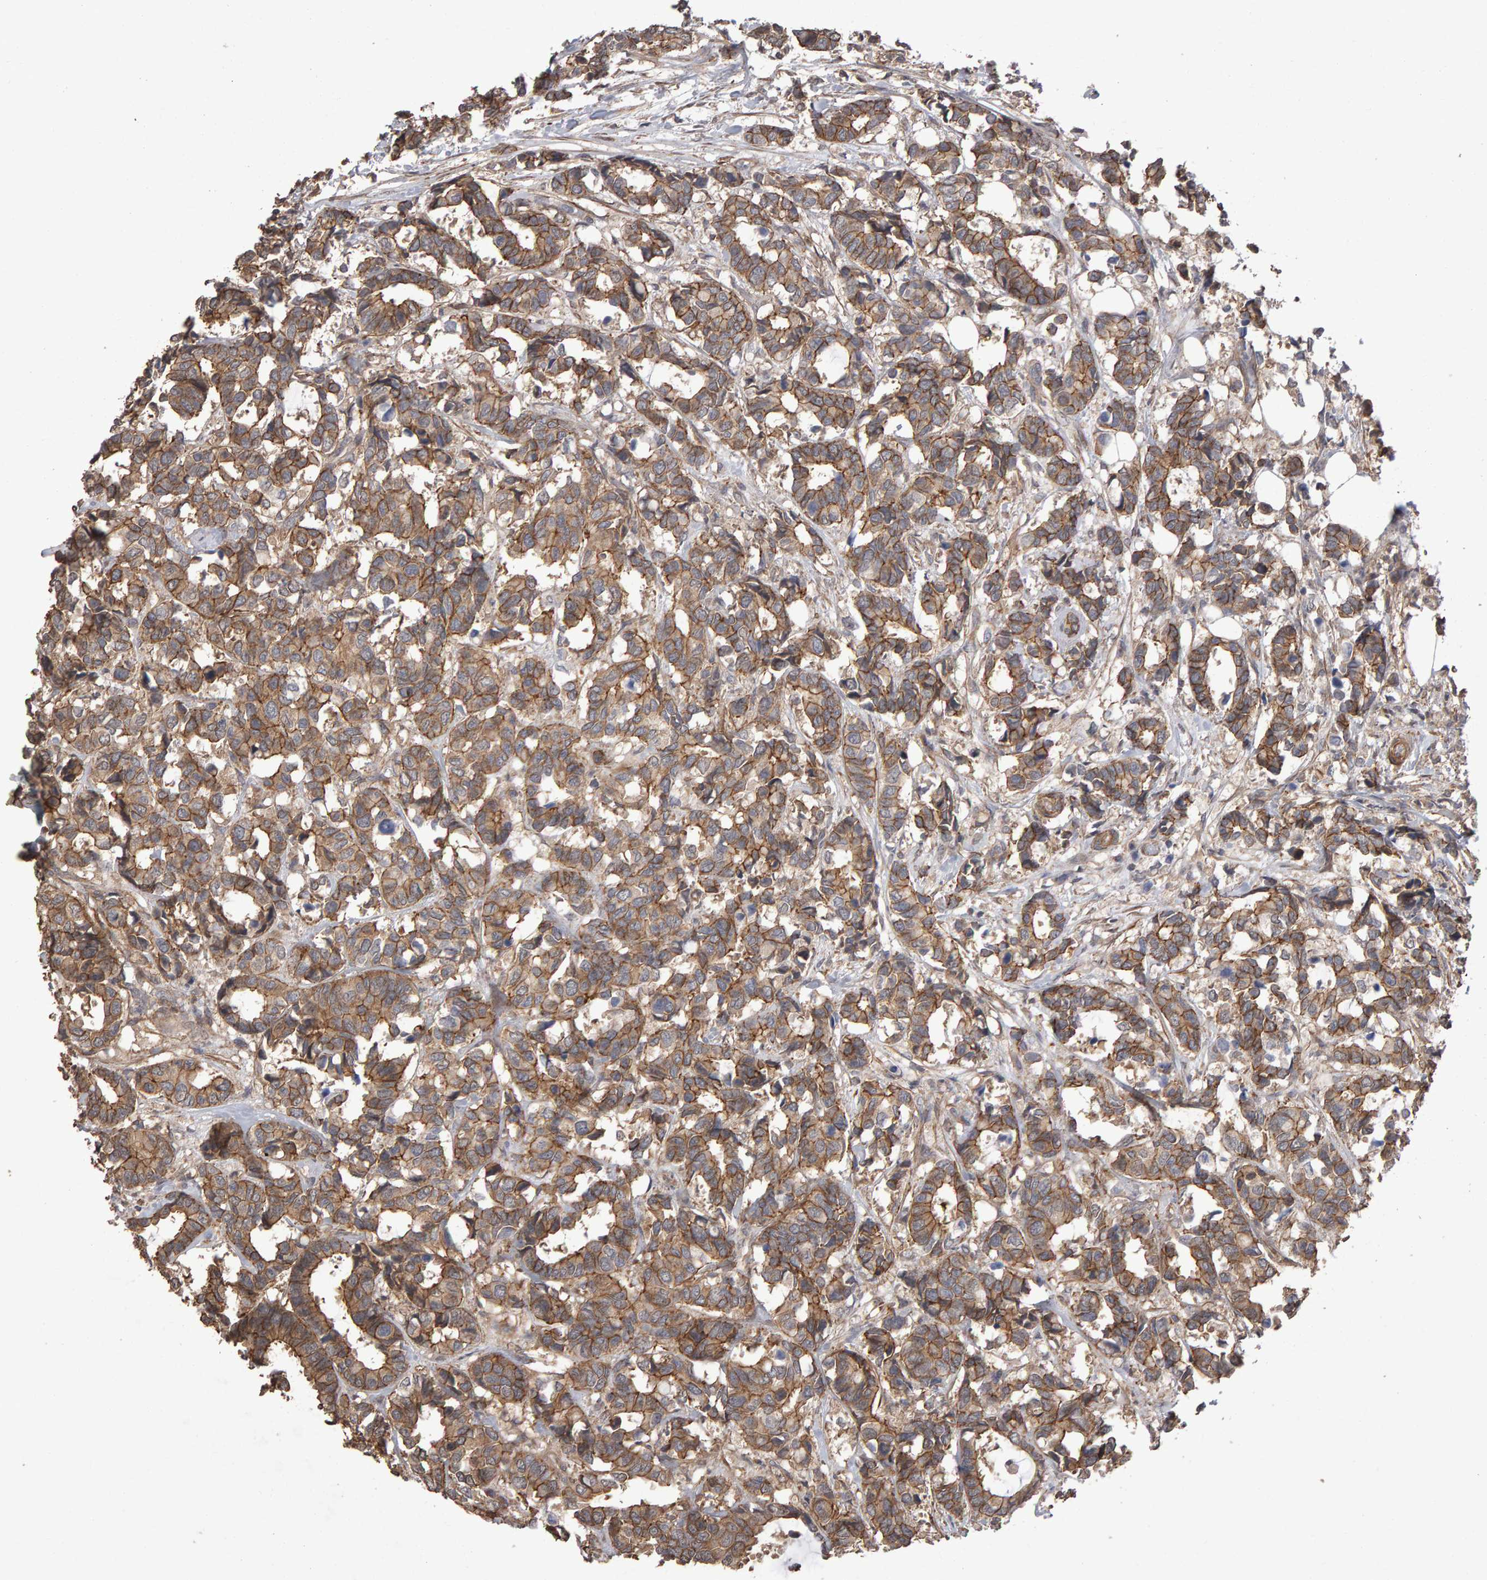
{"staining": {"intensity": "strong", "quantity": ">75%", "location": "cytoplasmic/membranous"}, "tissue": "breast cancer", "cell_type": "Tumor cells", "image_type": "cancer", "snomed": [{"axis": "morphology", "description": "Duct carcinoma"}, {"axis": "topography", "description": "Breast"}], "caption": "The image shows immunohistochemical staining of invasive ductal carcinoma (breast). There is strong cytoplasmic/membranous positivity is seen in approximately >75% of tumor cells. The protein of interest is shown in brown color, while the nuclei are stained blue.", "gene": "SCRIB", "patient": {"sex": "female", "age": 87}}